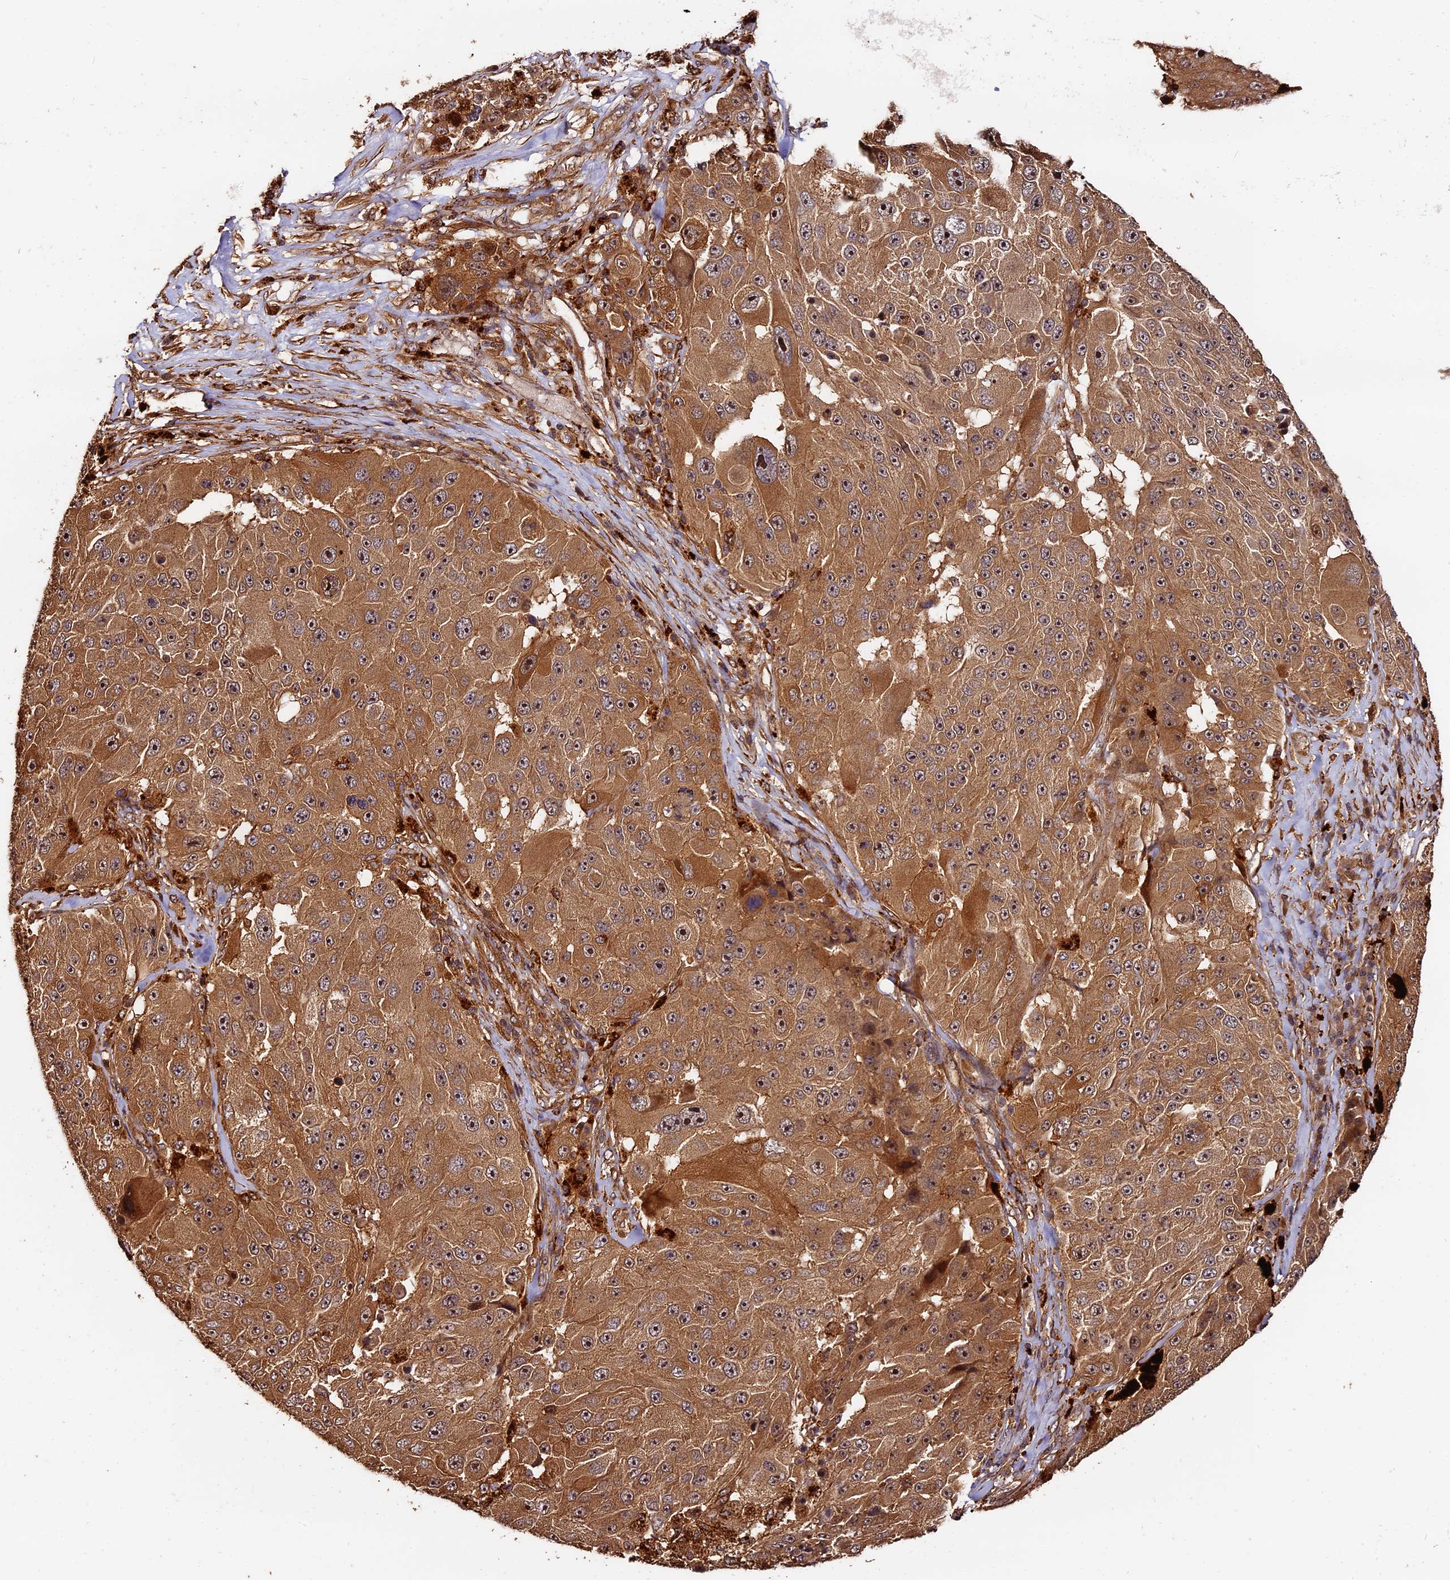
{"staining": {"intensity": "moderate", "quantity": ">75%", "location": "cytoplasmic/membranous,nuclear"}, "tissue": "melanoma", "cell_type": "Tumor cells", "image_type": "cancer", "snomed": [{"axis": "morphology", "description": "Malignant melanoma, Metastatic site"}, {"axis": "topography", "description": "Lymph node"}], "caption": "The histopathology image demonstrates immunohistochemical staining of malignant melanoma (metastatic site). There is moderate cytoplasmic/membranous and nuclear staining is seen in about >75% of tumor cells.", "gene": "MMP15", "patient": {"sex": "male", "age": 62}}